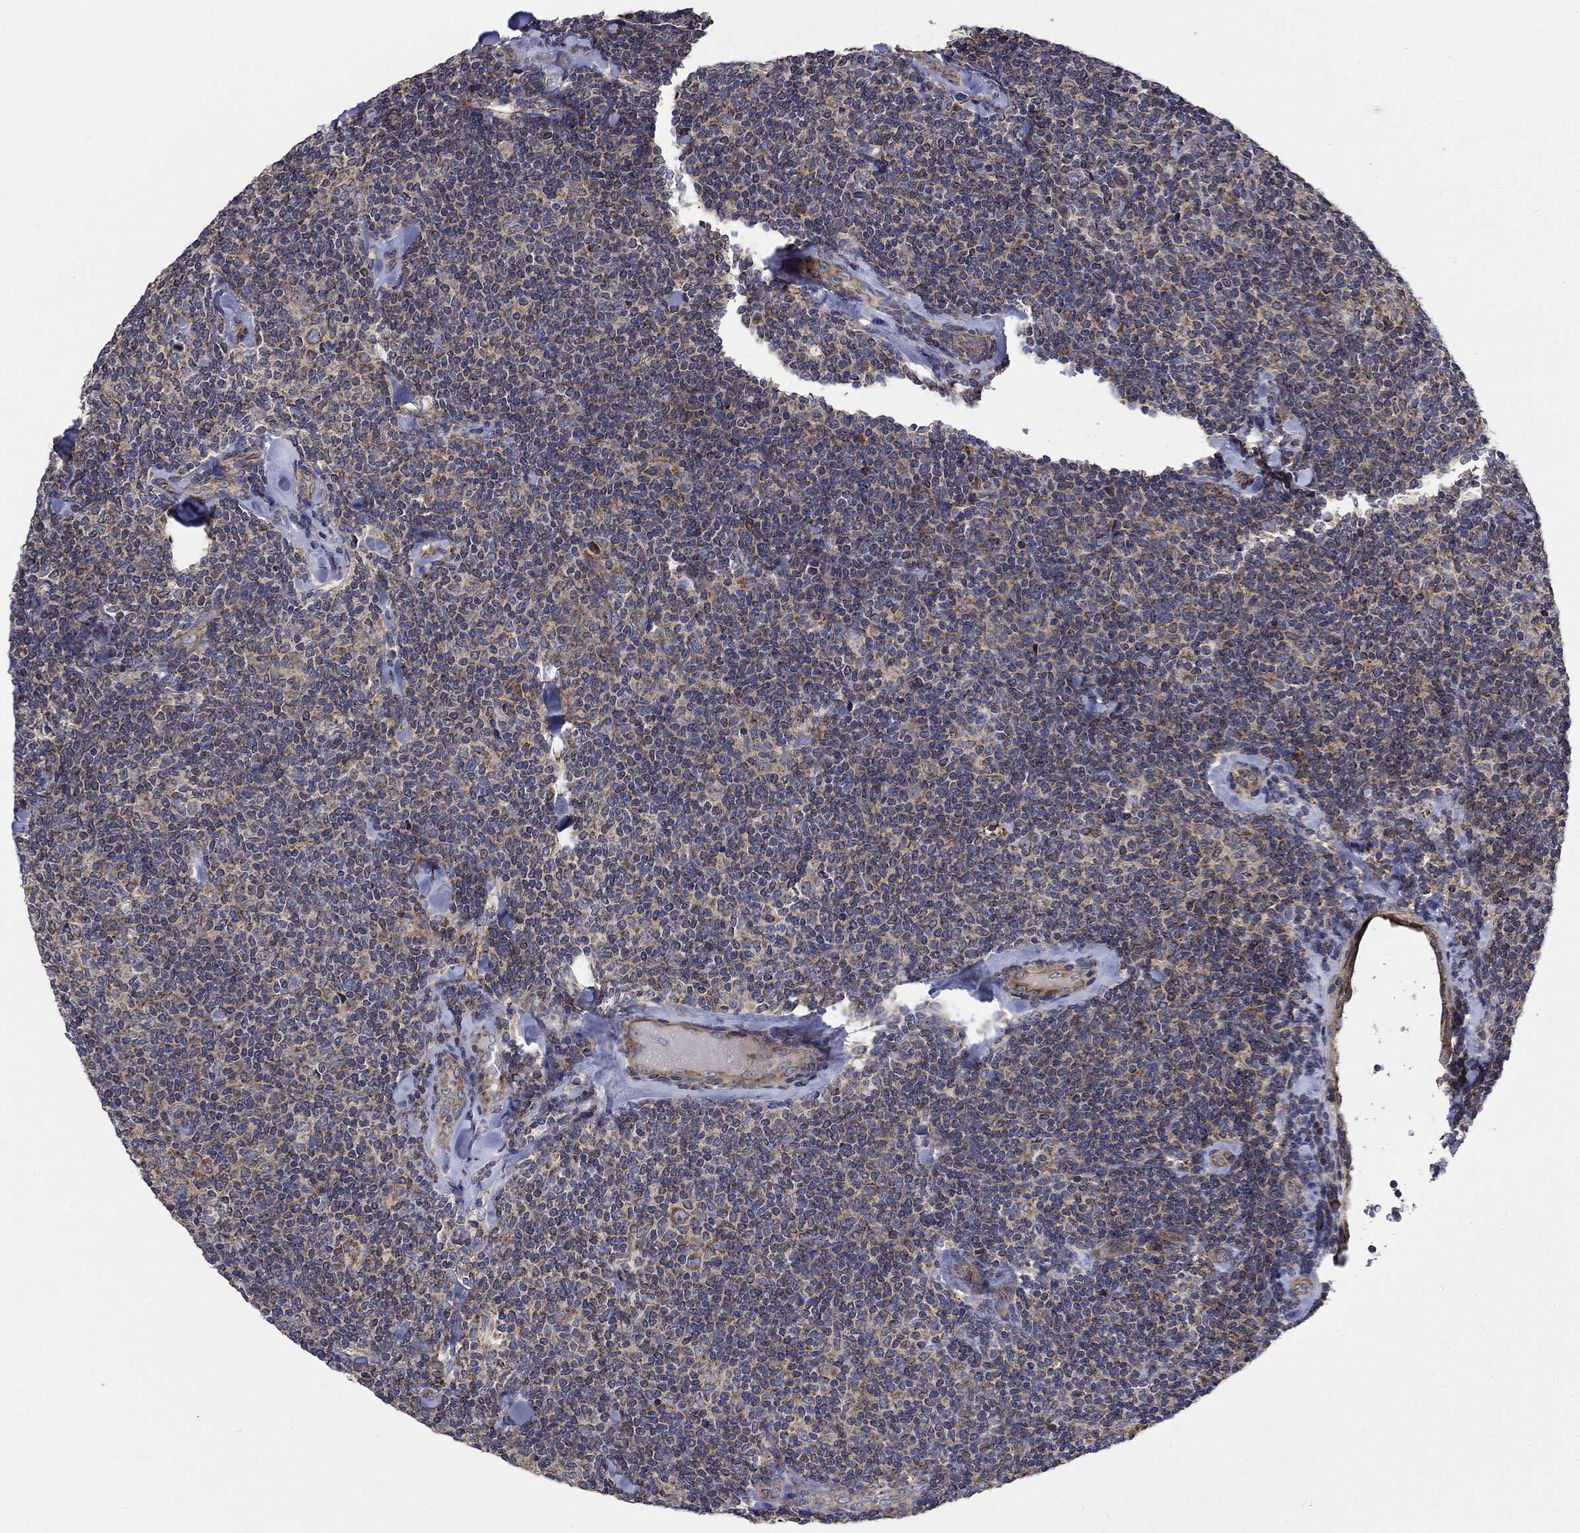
{"staining": {"intensity": "weak", "quantity": ">75%", "location": "cytoplasmic/membranous"}, "tissue": "lymphoma", "cell_type": "Tumor cells", "image_type": "cancer", "snomed": [{"axis": "morphology", "description": "Malignant lymphoma, non-Hodgkin's type, Low grade"}, {"axis": "topography", "description": "Lymph node"}], "caption": "Immunohistochemical staining of human lymphoma reveals low levels of weak cytoplasmic/membranous positivity in about >75% of tumor cells.", "gene": "RPLP0", "patient": {"sex": "female", "age": 56}}